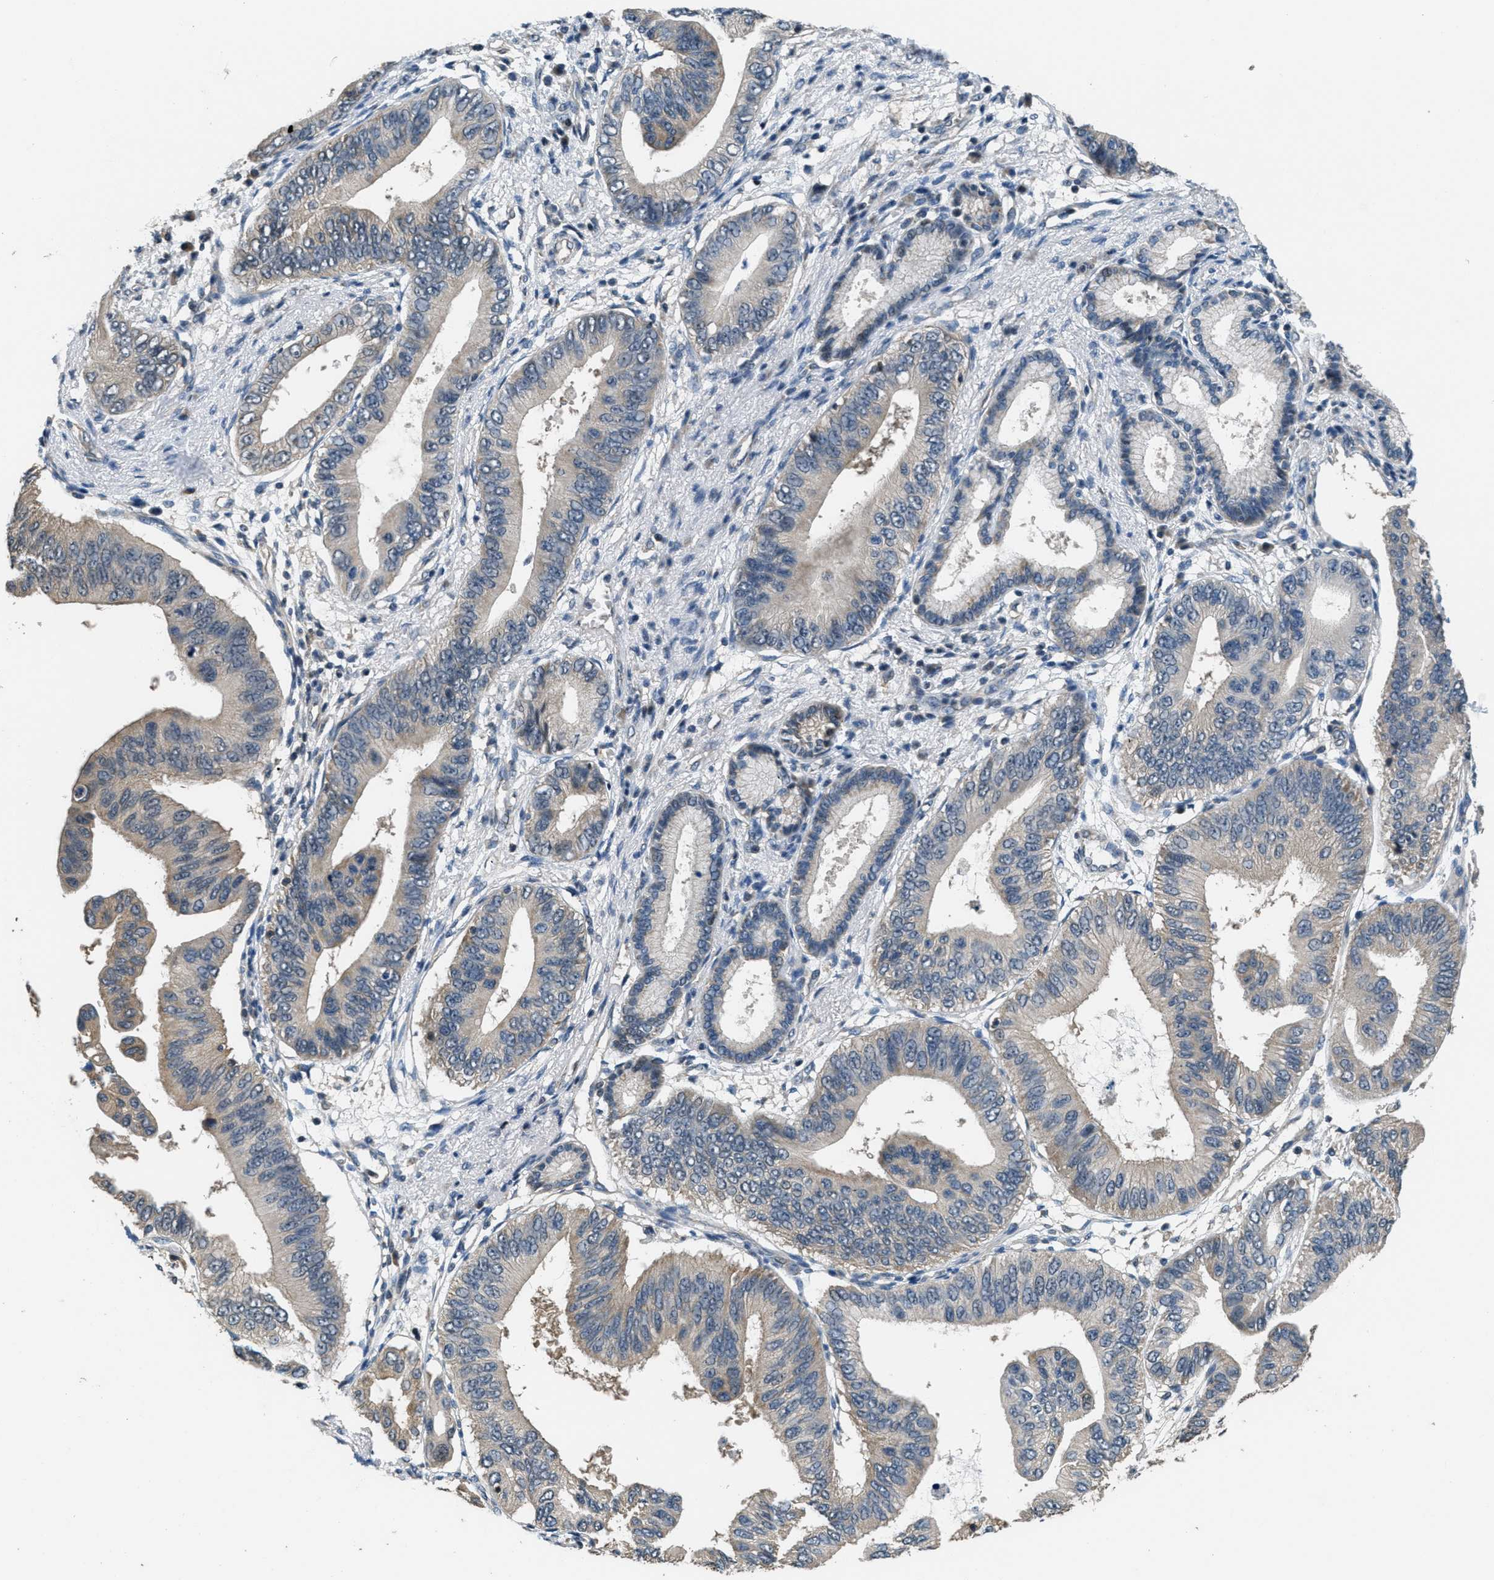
{"staining": {"intensity": "weak", "quantity": "25%-75%", "location": "cytoplasmic/membranous"}, "tissue": "pancreatic cancer", "cell_type": "Tumor cells", "image_type": "cancer", "snomed": [{"axis": "morphology", "description": "Adenocarcinoma, NOS"}, {"axis": "topography", "description": "Pancreas"}], "caption": "Immunohistochemical staining of adenocarcinoma (pancreatic) exhibits low levels of weak cytoplasmic/membranous expression in approximately 25%-75% of tumor cells.", "gene": "NAT1", "patient": {"sex": "male", "age": 77}}